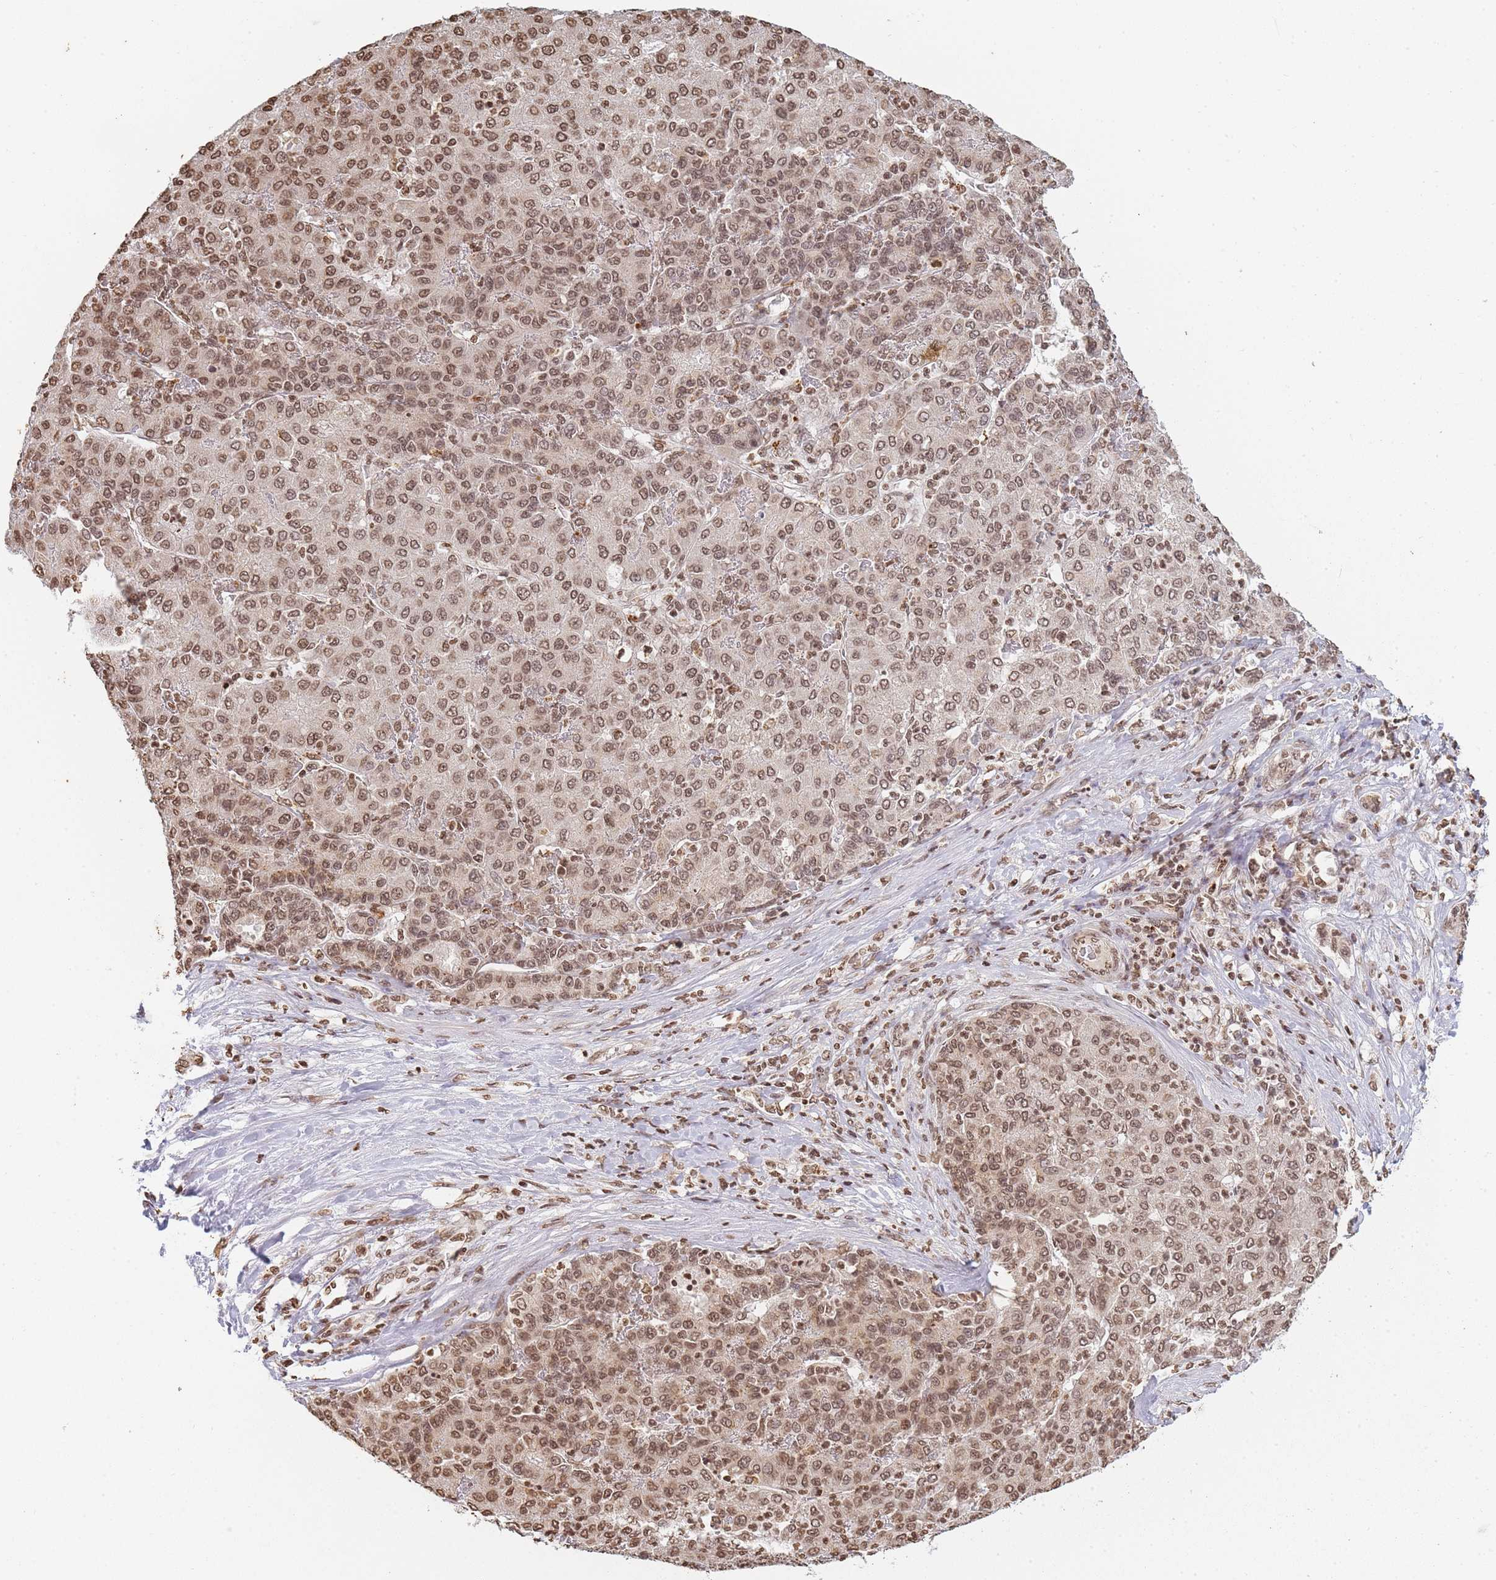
{"staining": {"intensity": "moderate", "quantity": ">75%", "location": "nuclear"}, "tissue": "liver cancer", "cell_type": "Tumor cells", "image_type": "cancer", "snomed": [{"axis": "morphology", "description": "Carcinoma, Hepatocellular, NOS"}, {"axis": "topography", "description": "Liver"}], "caption": "Protein staining displays moderate nuclear expression in approximately >75% of tumor cells in liver cancer (hepatocellular carcinoma).", "gene": "WWTR1", "patient": {"sex": "male", "age": 65}}